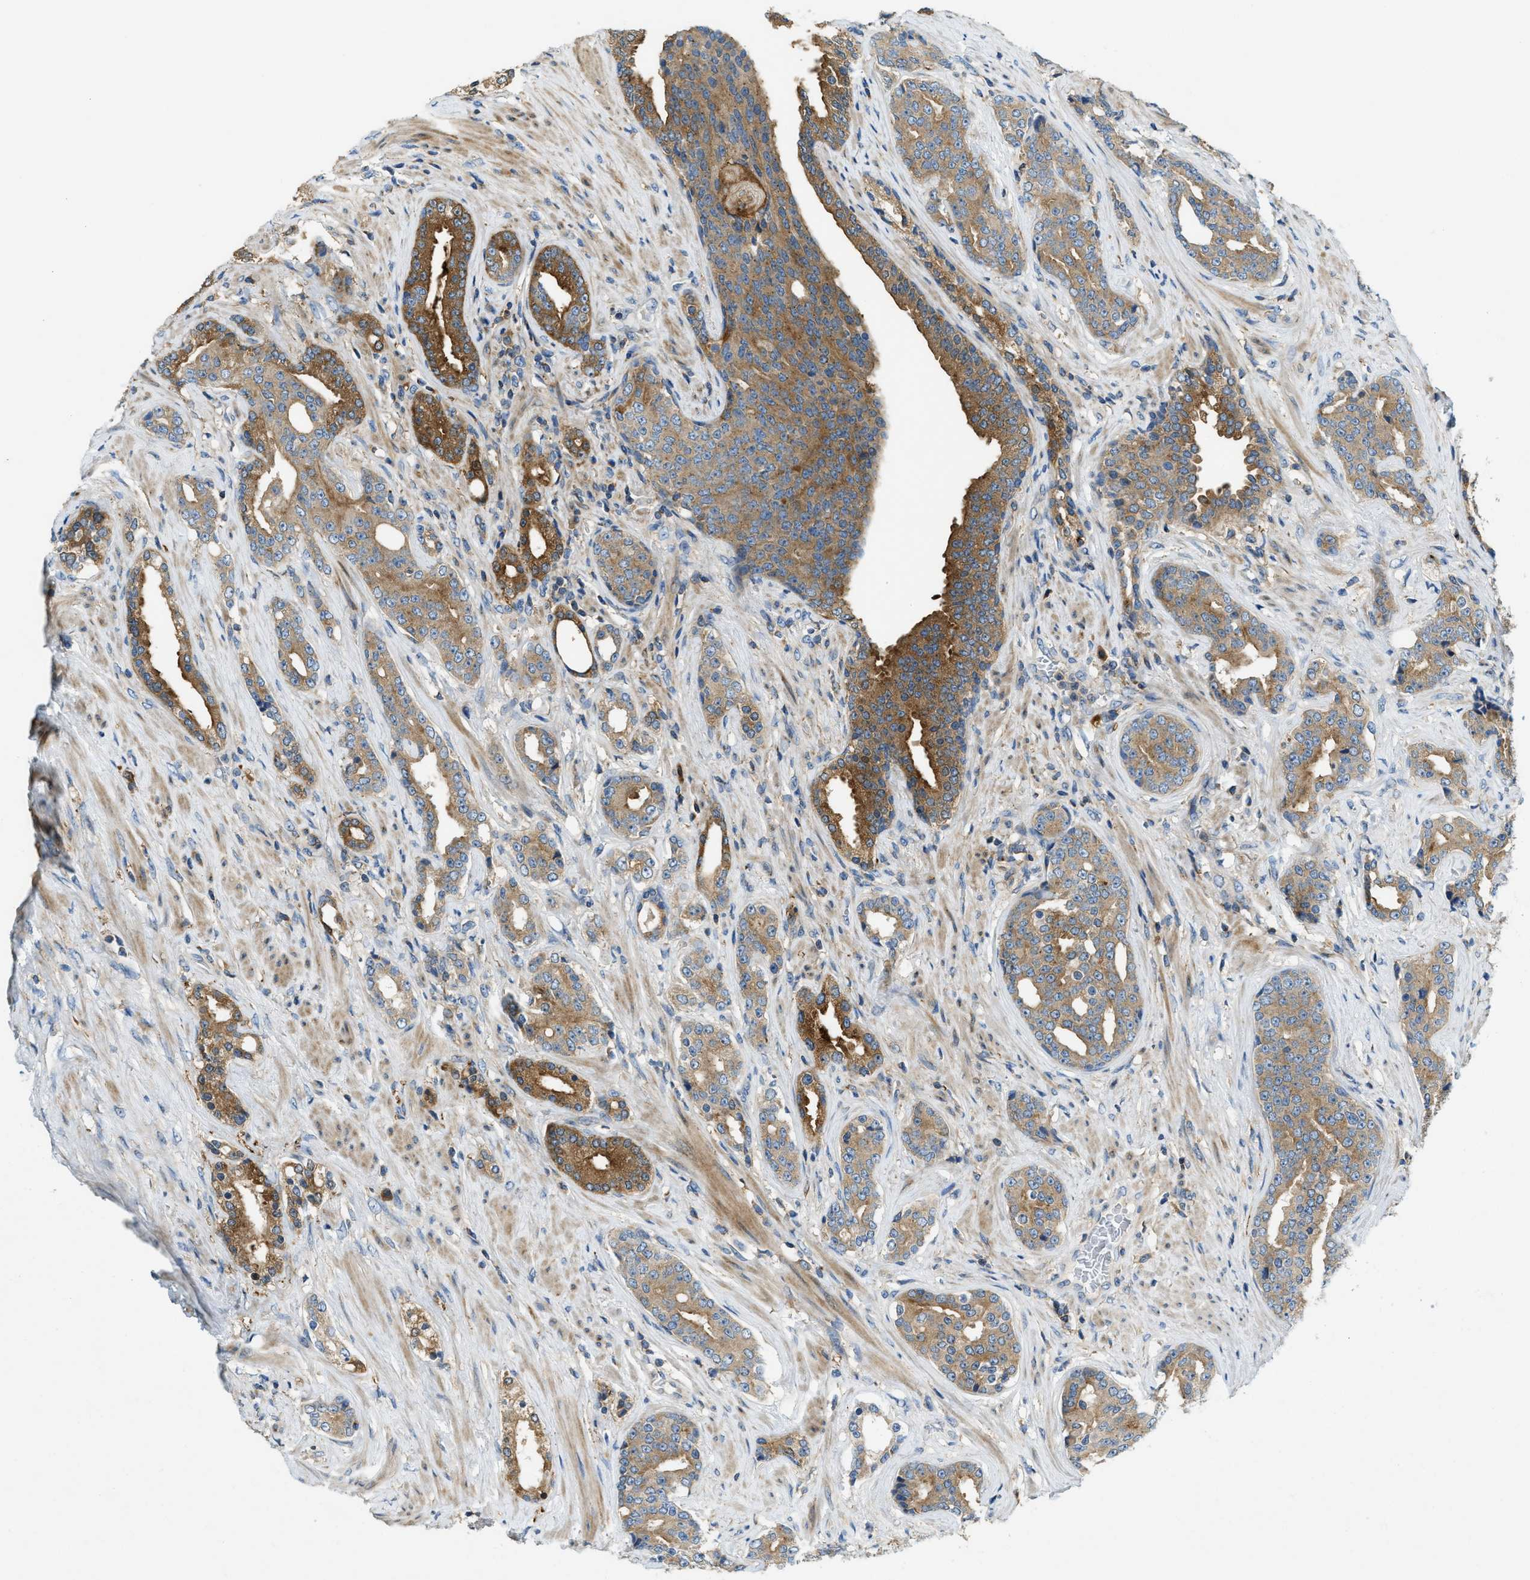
{"staining": {"intensity": "moderate", "quantity": ">75%", "location": "cytoplasmic/membranous"}, "tissue": "prostate cancer", "cell_type": "Tumor cells", "image_type": "cancer", "snomed": [{"axis": "morphology", "description": "Adenocarcinoma, High grade"}, {"axis": "topography", "description": "Prostate"}], "caption": "Prostate cancer (high-grade adenocarcinoma) stained for a protein (brown) exhibits moderate cytoplasmic/membranous positive staining in approximately >75% of tumor cells.", "gene": "RFFL", "patient": {"sex": "male", "age": 71}}